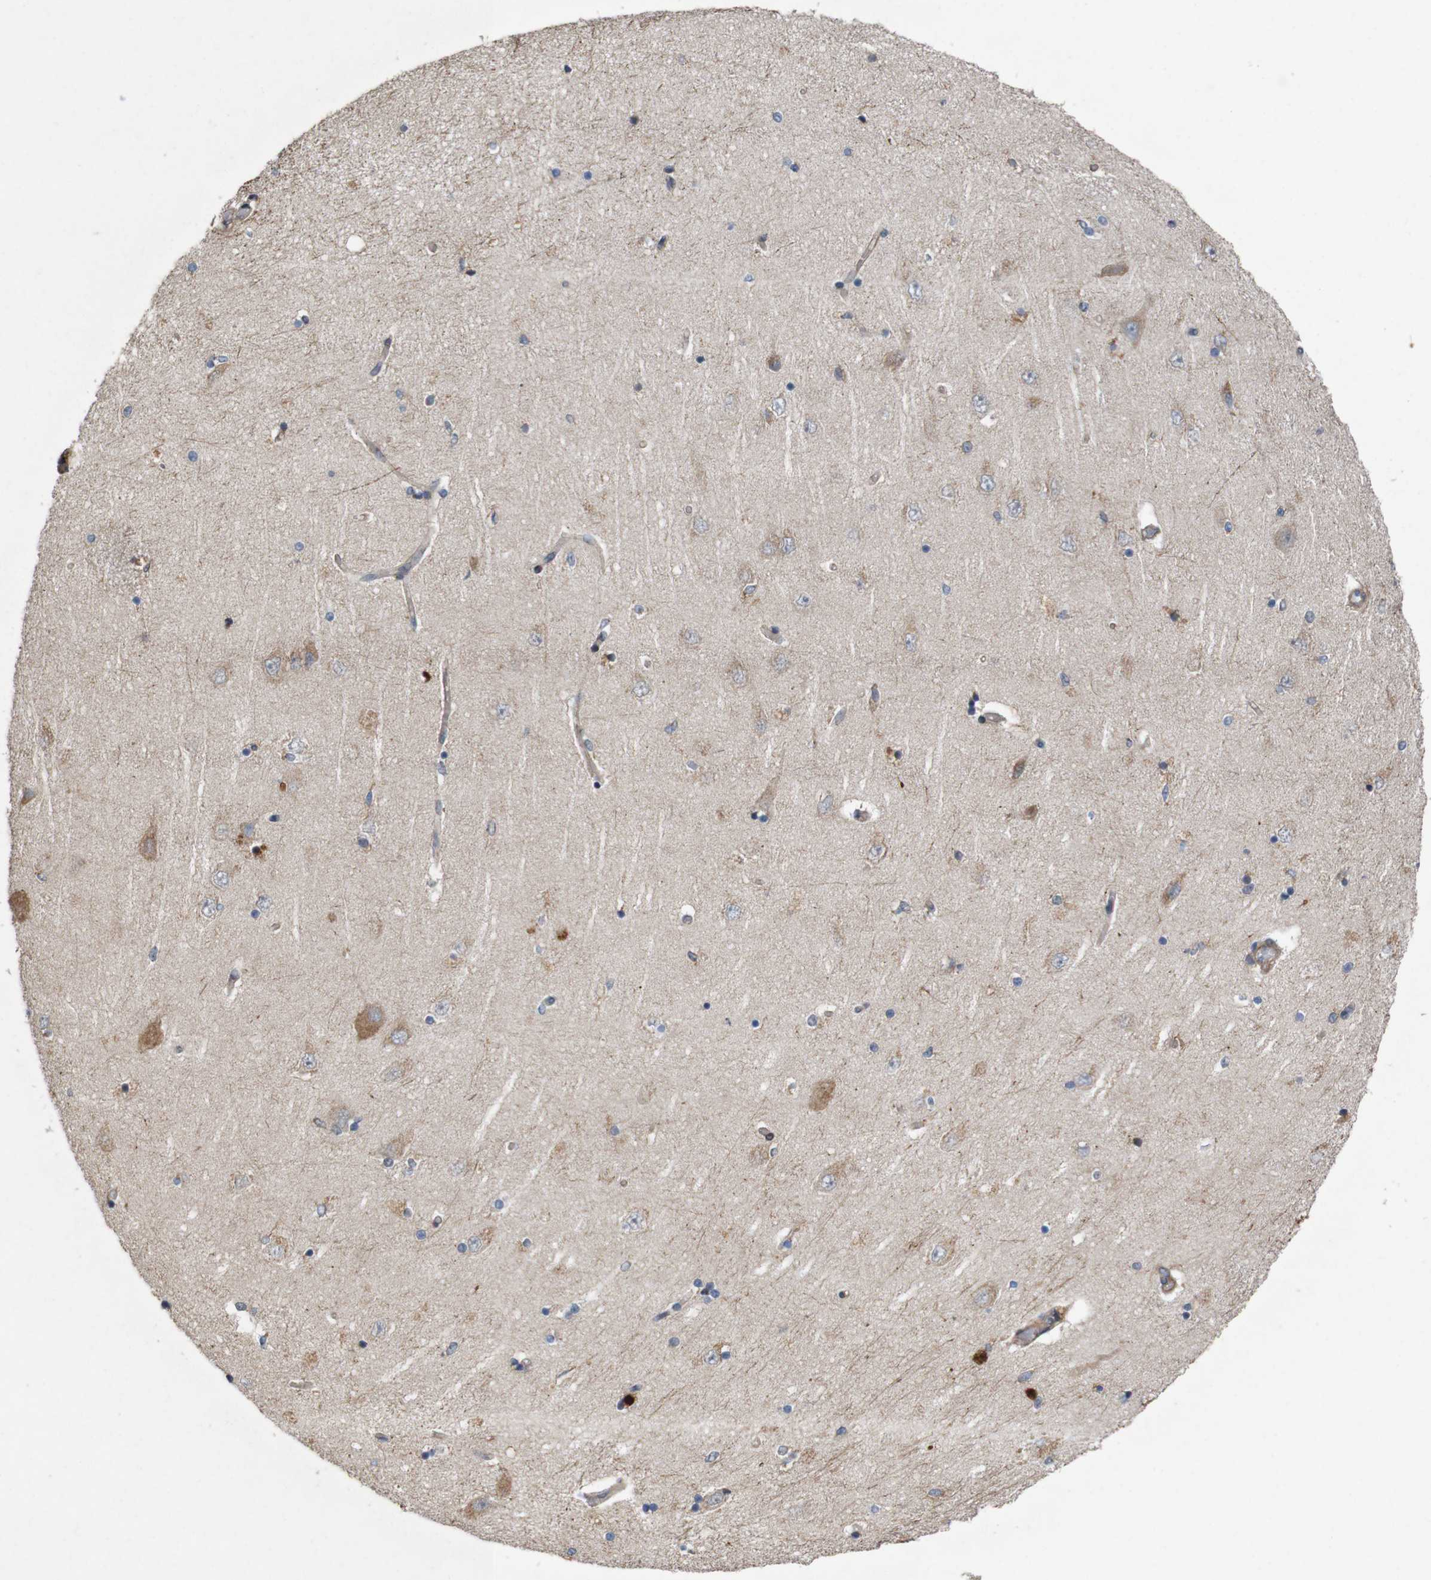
{"staining": {"intensity": "weak", "quantity": "<25%", "location": "cytoplasmic/membranous"}, "tissue": "hippocampus", "cell_type": "Glial cells", "image_type": "normal", "snomed": [{"axis": "morphology", "description": "Normal tissue, NOS"}, {"axis": "topography", "description": "Hippocampus"}], "caption": "The photomicrograph reveals no staining of glial cells in normal hippocampus.", "gene": "SIGLEC8", "patient": {"sex": "female", "age": 54}}